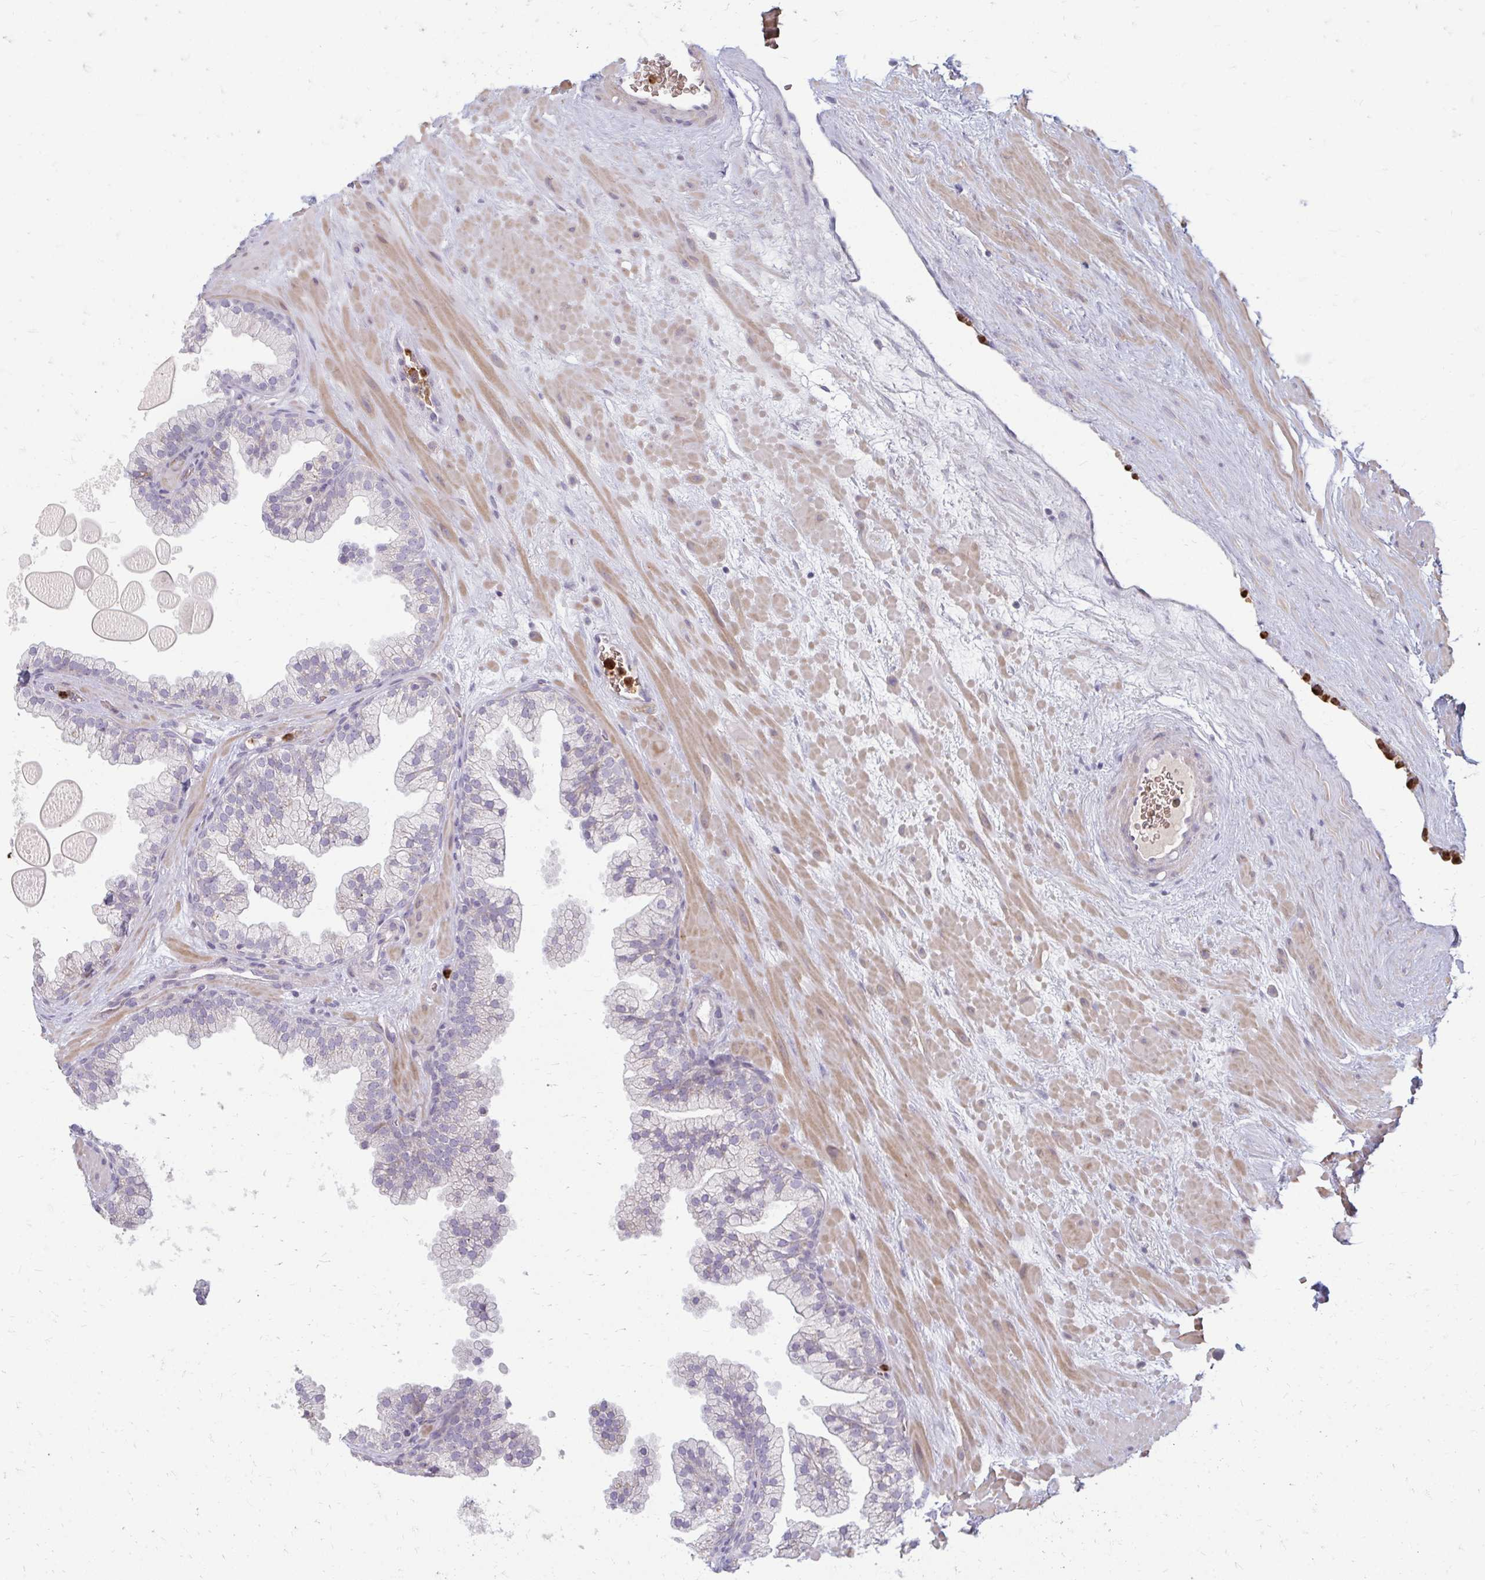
{"staining": {"intensity": "negative", "quantity": "none", "location": "none"}, "tissue": "prostate", "cell_type": "Glandular cells", "image_type": "normal", "snomed": [{"axis": "morphology", "description": "Normal tissue, NOS"}, {"axis": "topography", "description": "Prostate"}, {"axis": "topography", "description": "Peripheral nerve tissue"}], "caption": "Benign prostate was stained to show a protein in brown. There is no significant staining in glandular cells. Brightfield microscopy of immunohistochemistry stained with DAB (3,3'-diaminobenzidine) (brown) and hematoxylin (blue), captured at high magnification.", "gene": "RAB33A", "patient": {"sex": "male", "age": 61}}